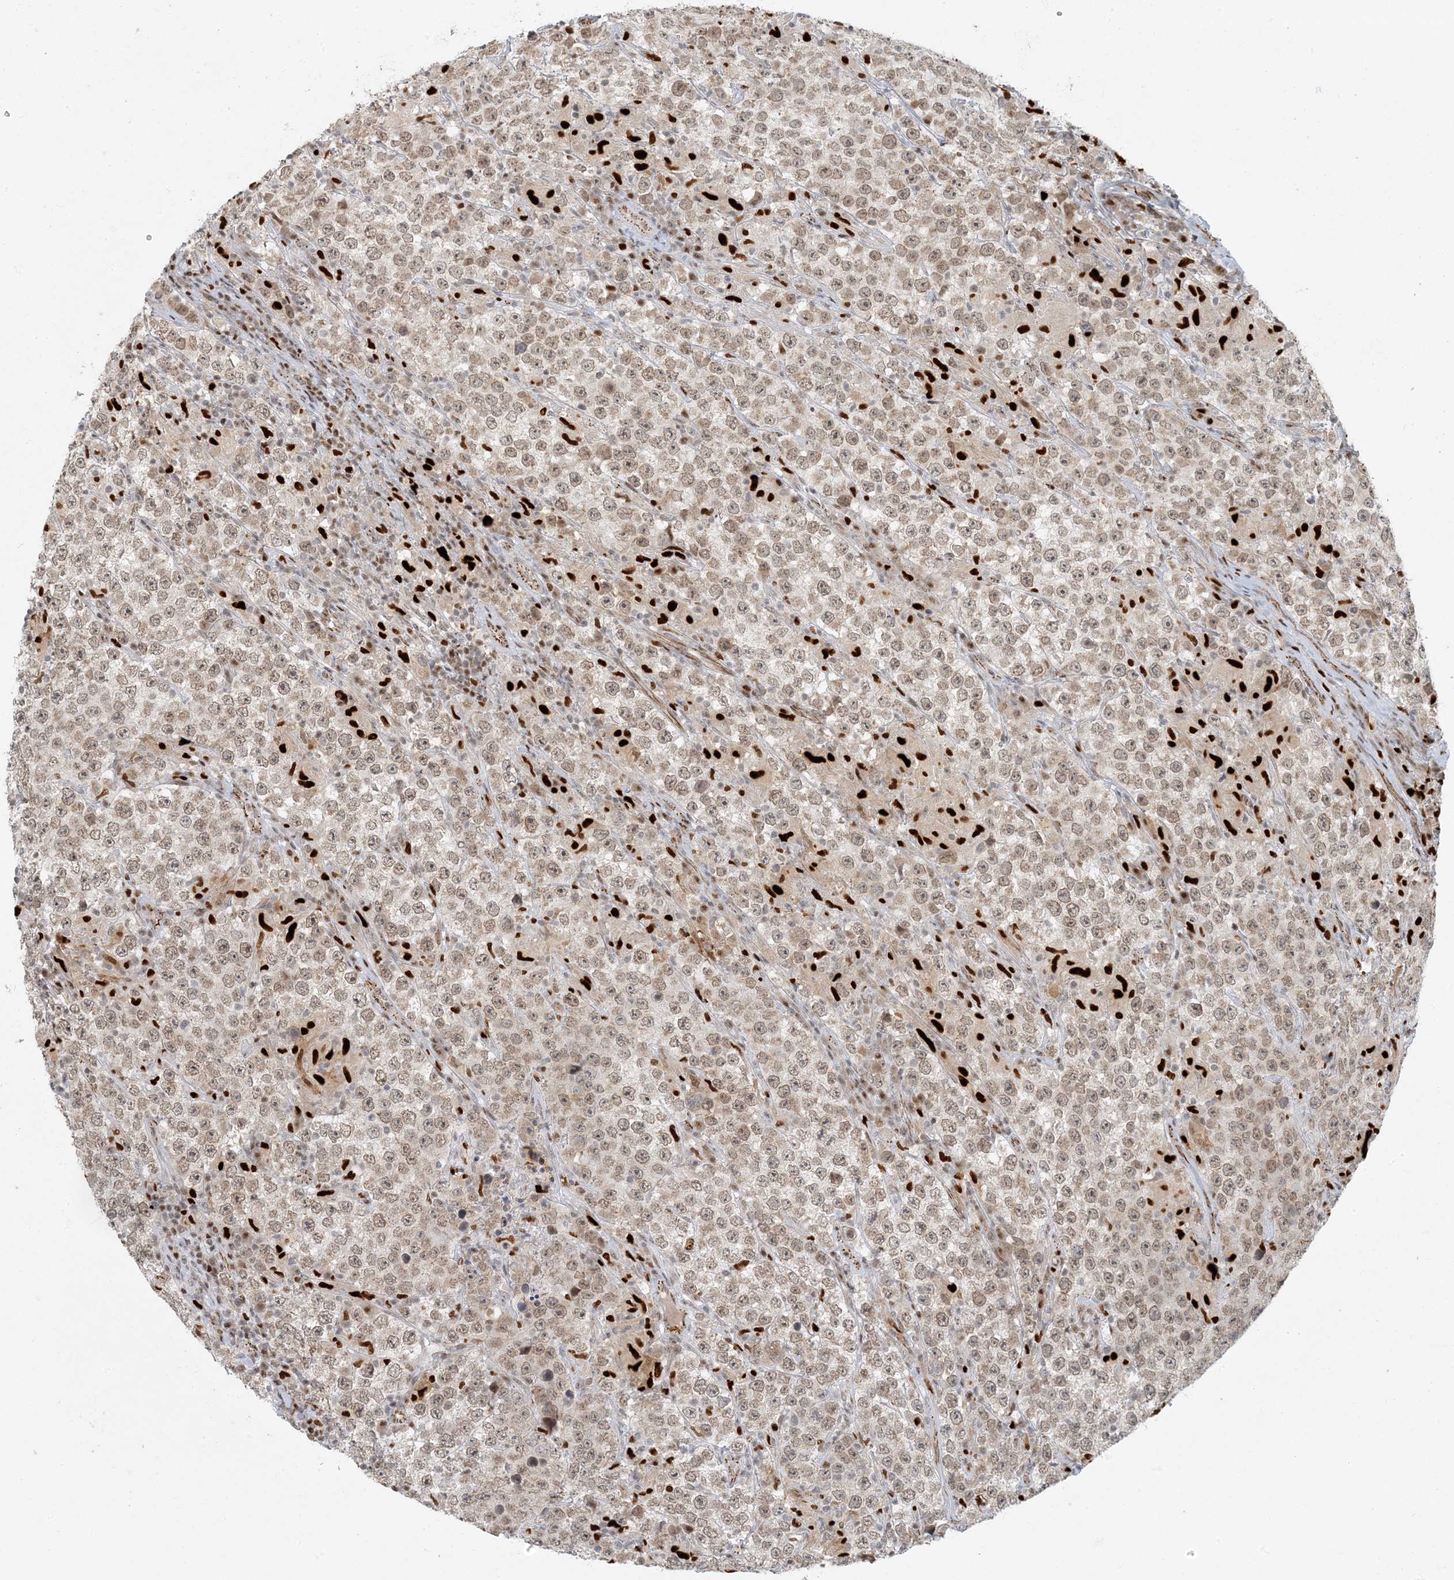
{"staining": {"intensity": "weak", "quantity": ">75%", "location": "nuclear"}, "tissue": "testis cancer", "cell_type": "Tumor cells", "image_type": "cancer", "snomed": [{"axis": "morphology", "description": "Normal tissue, NOS"}, {"axis": "morphology", "description": "Urothelial carcinoma, High grade"}, {"axis": "morphology", "description": "Seminoma, NOS"}, {"axis": "morphology", "description": "Carcinoma, Embryonal, NOS"}, {"axis": "topography", "description": "Urinary bladder"}, {"axis": "topography", "description": "Testis"}], "caption": "Immunohistochemistry (IHC) of human testis embryonal carcinoma reveals low levels of weak nuclear expression in about >75% of tumor cells.", "gene": "AK9", "patient": {"sex": "male", "age": 41}}